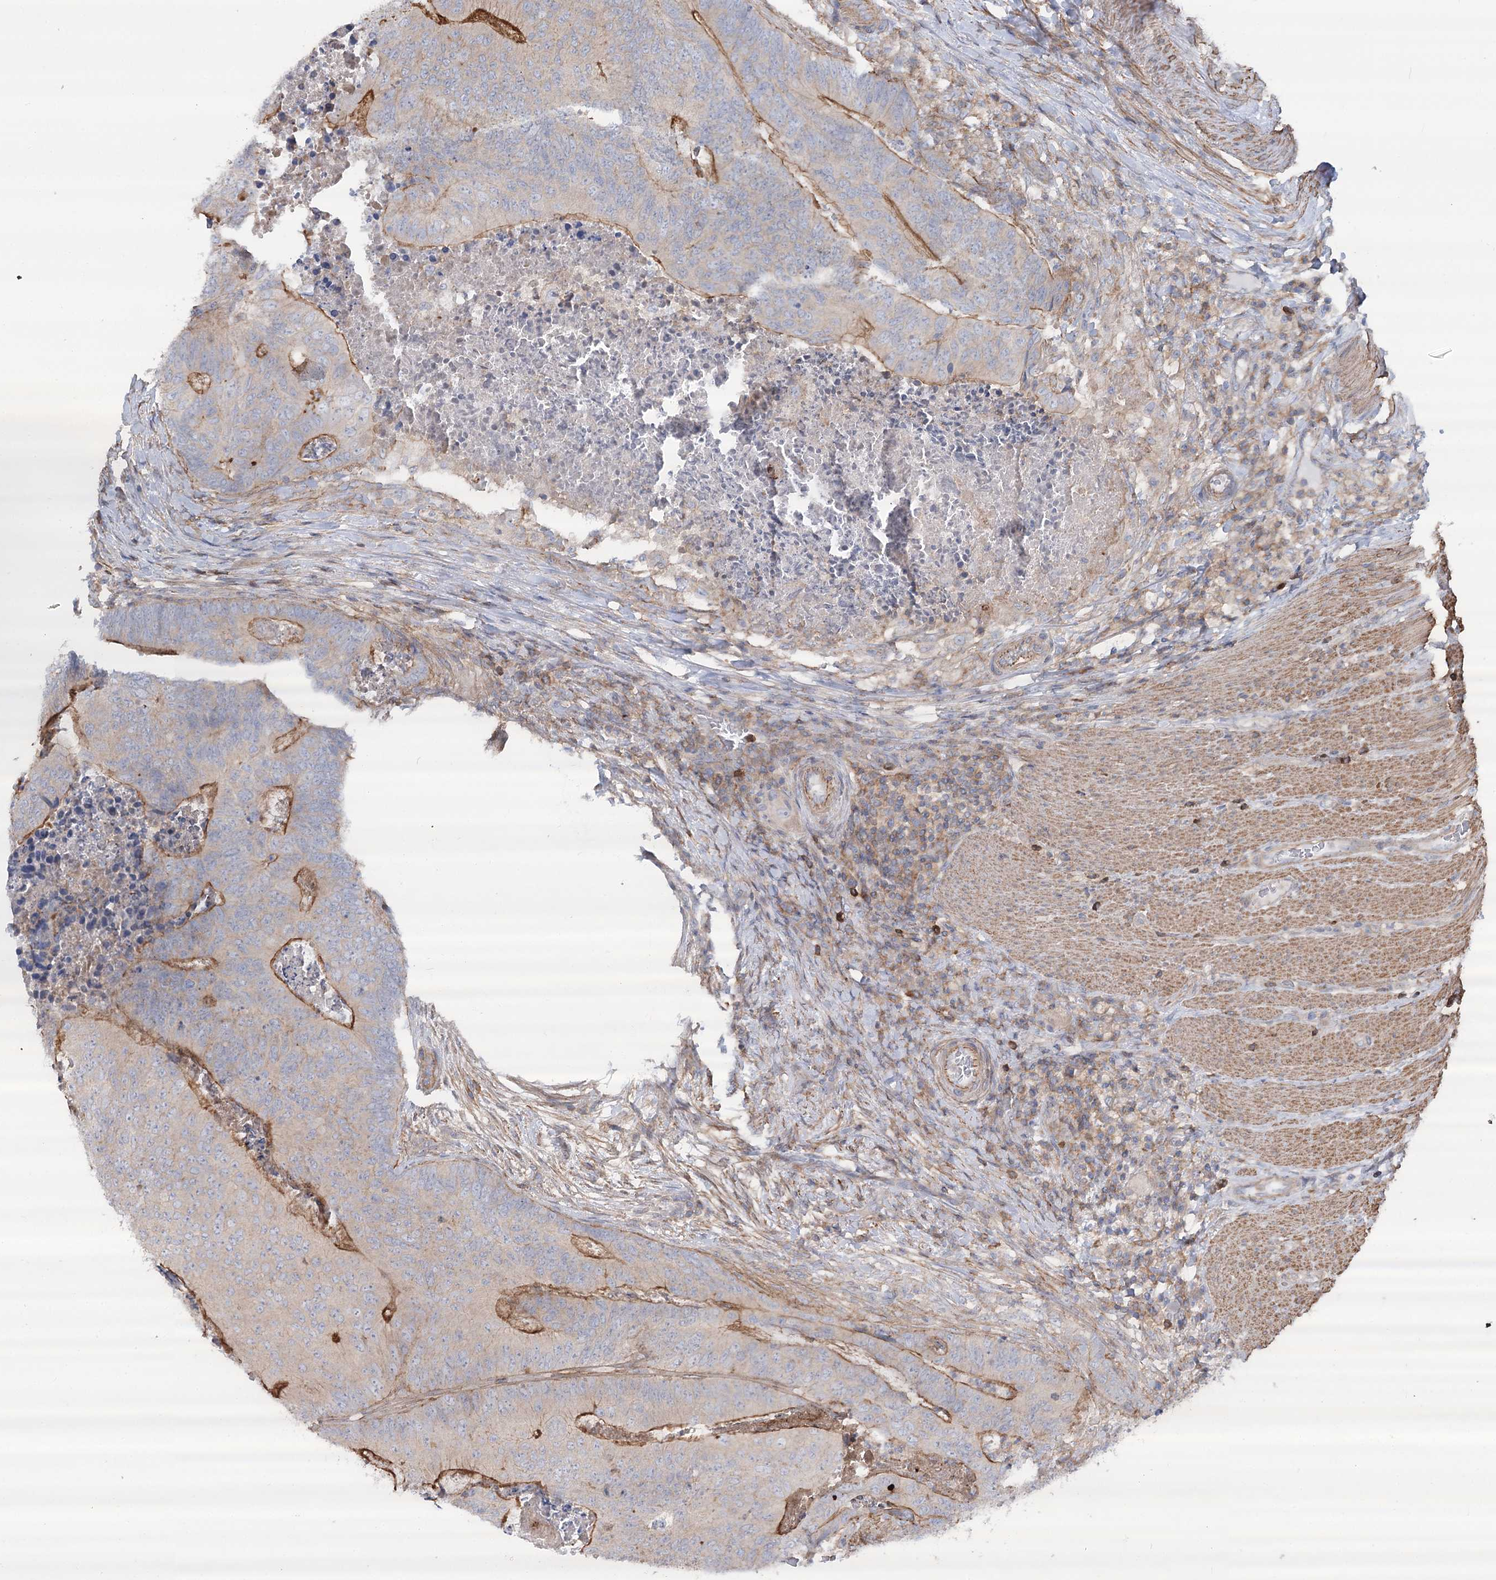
{"staining": {"intensity": "moderate", "quantity": "<25%", "location": "cytoplasmic/membranous"}, "tissue": "colorectal cancer", "cell_type": "Tumor cells", "image_type": "cancer", "snomed": [{"axis": "morphology", "description": "Adenocarcinoma, NOS"}, {"axis": "topography", "description": "Colon"}], "caption": "This image reveals immunohistochemistry (IHC) staining of human colorectal cancer (adenocarcinoma), with low moderate cytoplasmic/membranous expression in about <25% of tumor cells.", "gene": "LARP1B", "patient": {"sex": "female", "age": 67}}